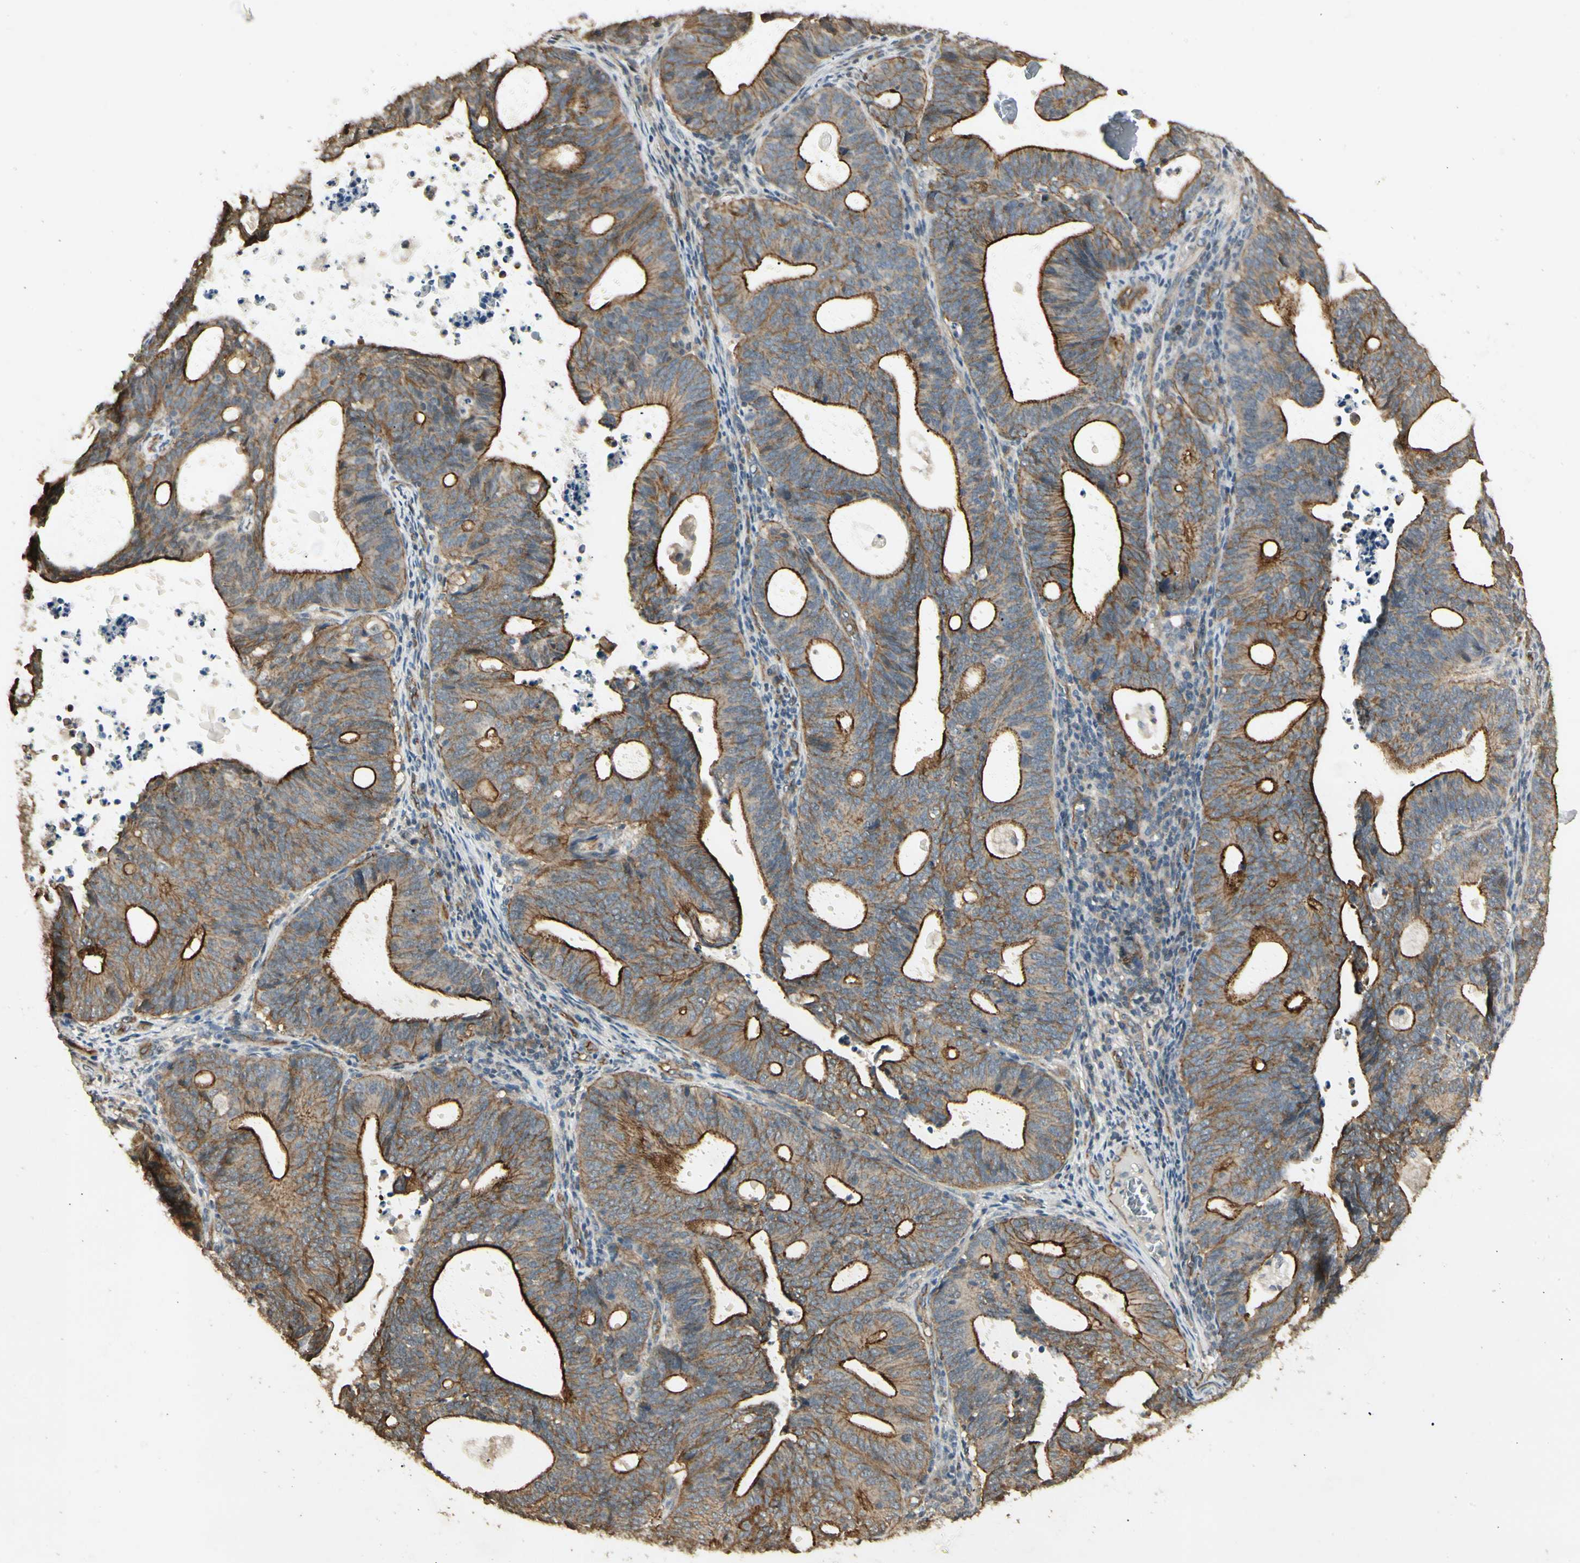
{"staining": {"intensity": "moderate", "quantity": ">75%", "location": "cytoplasmic/membranous"}, "tissue": "endometrial cancer", "cell_type": "Tumor cells", "image_type": "cancer", "snomed": [{"axis": "morphology", "description": "Adenocarcinoma, NOS"}, {"axis": "topography", "description": "Uterus"}], "caption": "Protein staining exhibits moderate cytoplasmic/membranous expression in approximately >75% of tumor cells in endometrial cancer.", "gene": "RNF180", "patient": {"sex": "female", "age": 83}}